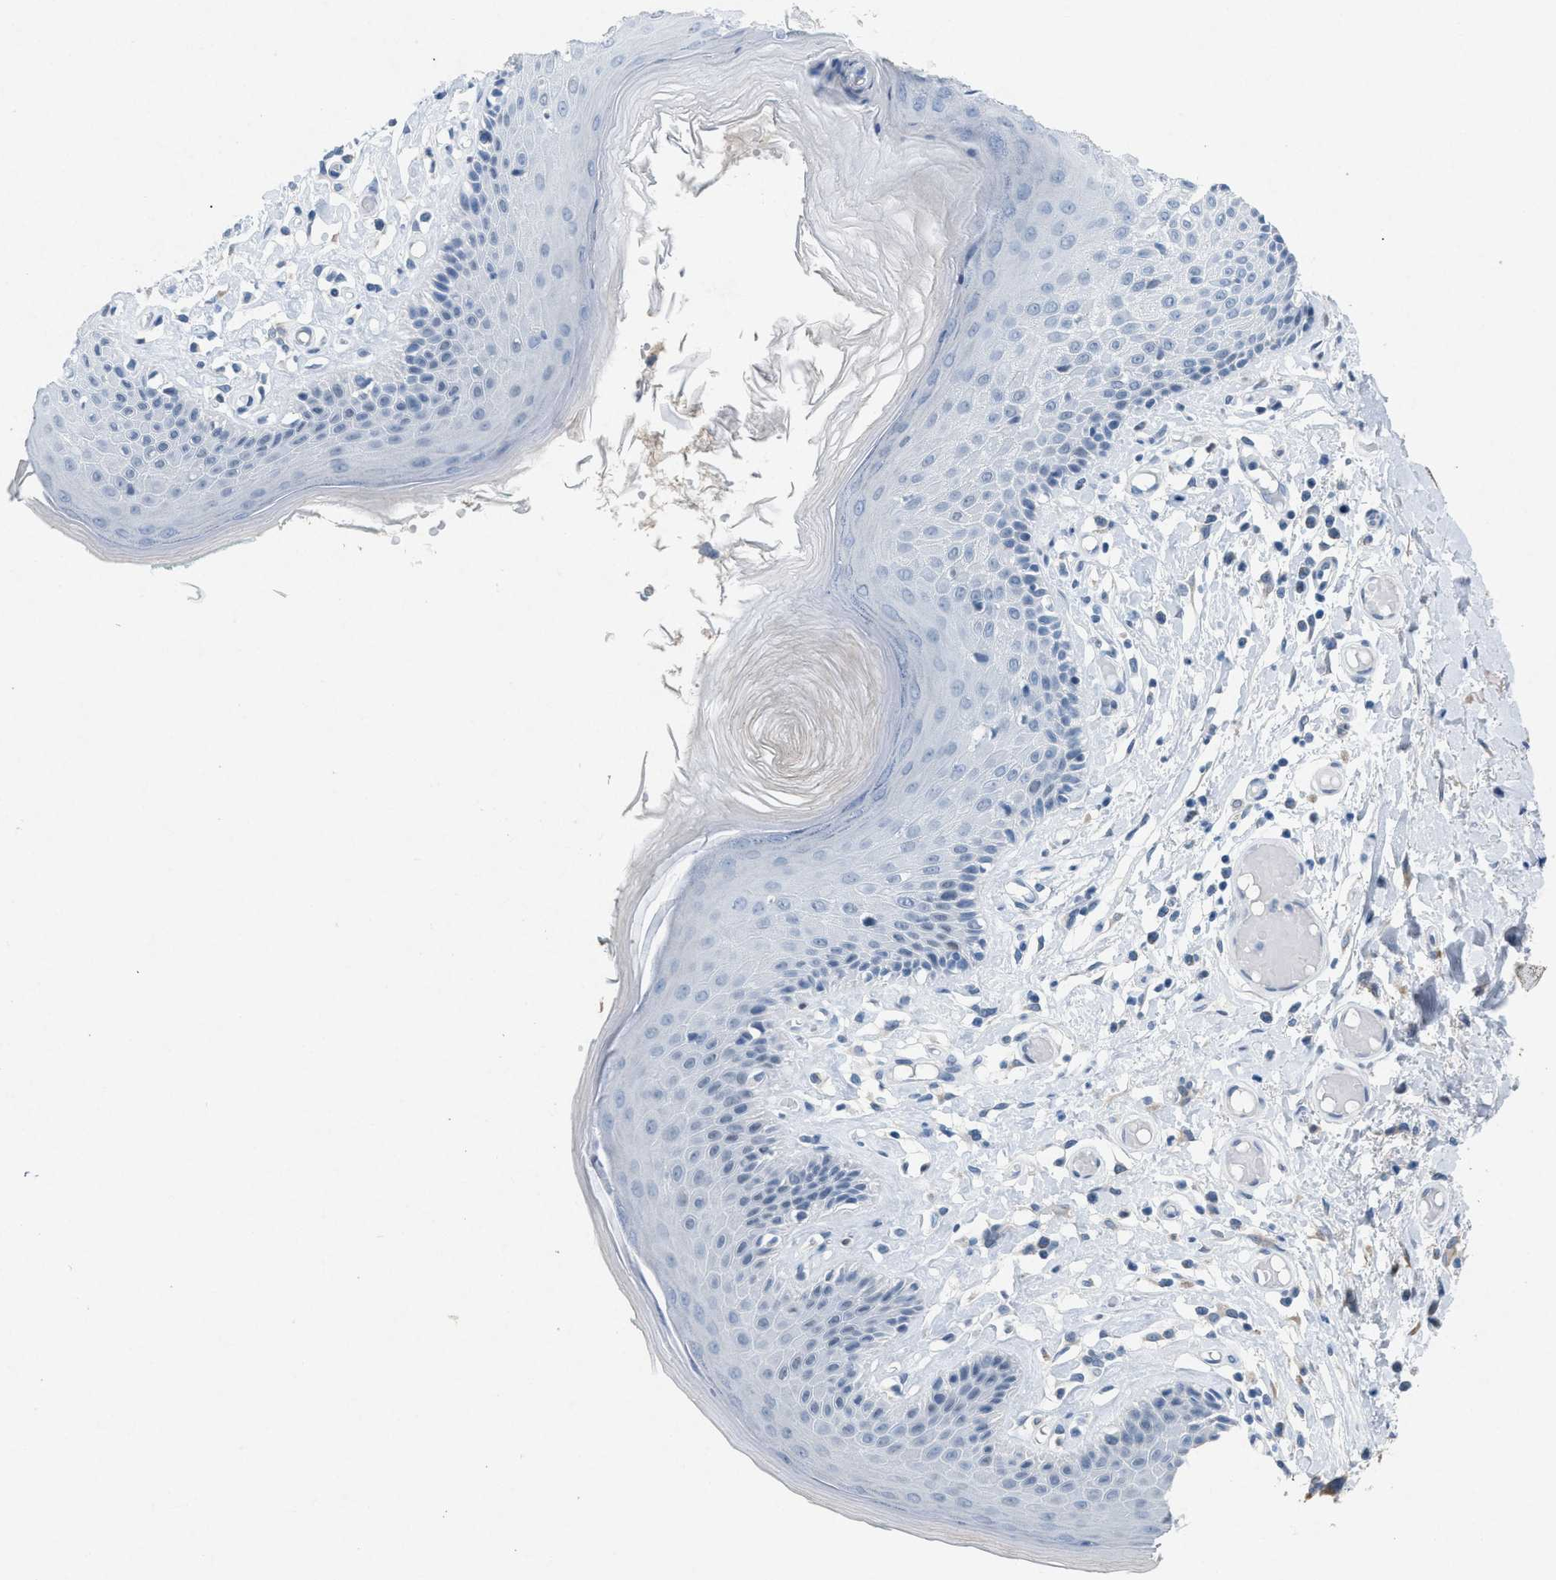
{"staining": {"intensity": "negative", "quantity": "none", "location": "none"}, "tissue": "skin", "cell_type": "Epidermal cells", "image_type": "normal", "snomed": [{"axis": "morphology", "description": "Normal tissue, NOS"}, {"axis": "topography", "description": "Vulva"}], "caption": "A high-resolution photomicrograph shows IHC staining of unremarkable skin, which reveals no significant staining in epidermal cells.", "gene": "TASOR", "patient": {"sex": "female", "age": 73}}